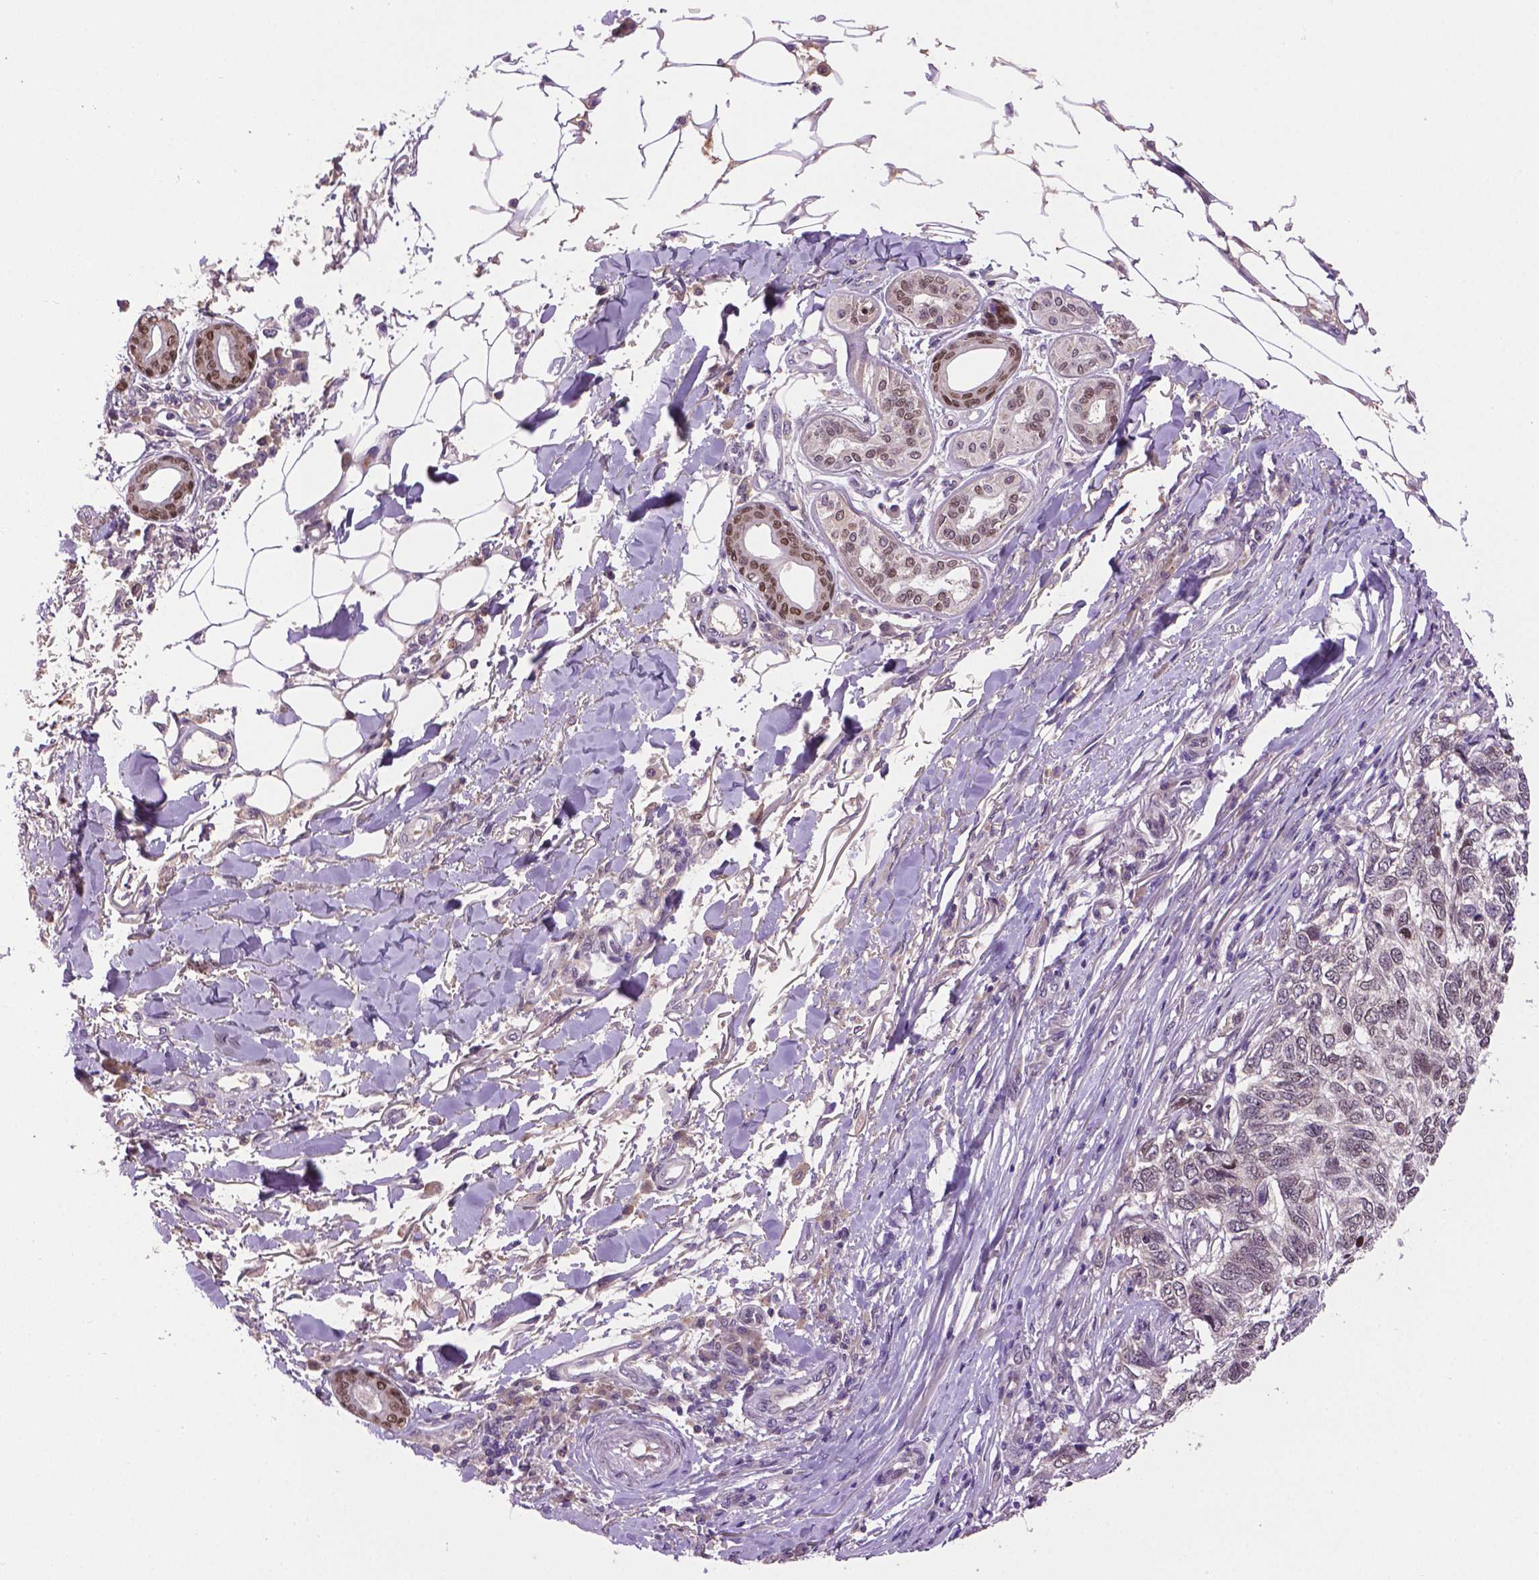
{"staining": {"intensity": "weak", "quantity": ">75%", "location": "nuclear"}, "tissue": "skin cancer", "cell_type": "Tumor cells", "image_type": "cancer", "snomed": [{"axis": "morphology", "description": "Basal cell carcinoma"}, {"axis": "topography", "description": "Skin"}], "caption": "High-power microscopy captured an immunohistochemistry micrograph of skin basal cell carcinoma, revealing weak nuclear staining in approximately >75% of tumor cells.", "gene": "IRF6", "patient": {"sex": "female", "age": 65}}